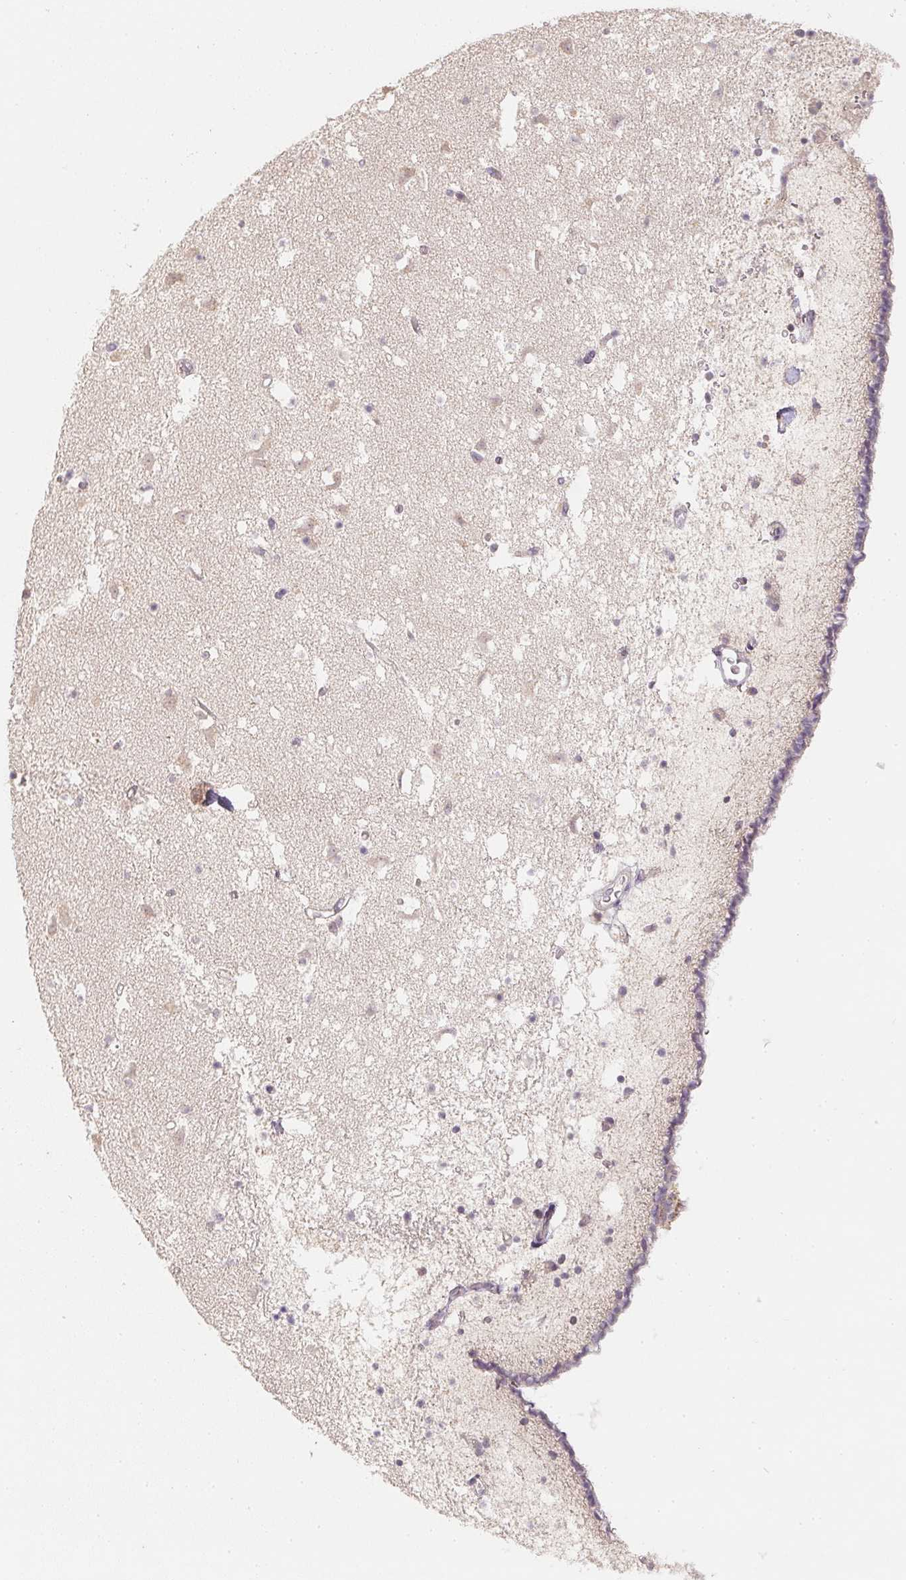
{"staining": {"intensity": "negative", "quantity": "none", "location": "none"}, "tissue": "caudate", "cell_type": "Glial cells", "image_type": "normal", "snomed": [{"axis": "morphology", "description": "Normal tissue, NOS"}, {"axis": "topography", "description": "Lateral ventricle wall"}], "caption": "This photomicrograph is of unremarkable caudate stained with immunohistochemistry (IHC) to label a protein in brown with the nuclei are counter-stained blue. There is no staining in glial cells. (DAB immunohistochemistry (IHC), high magnification).", "gene": "SOAT1", "patient": {"sex": "female", "age": 42}}